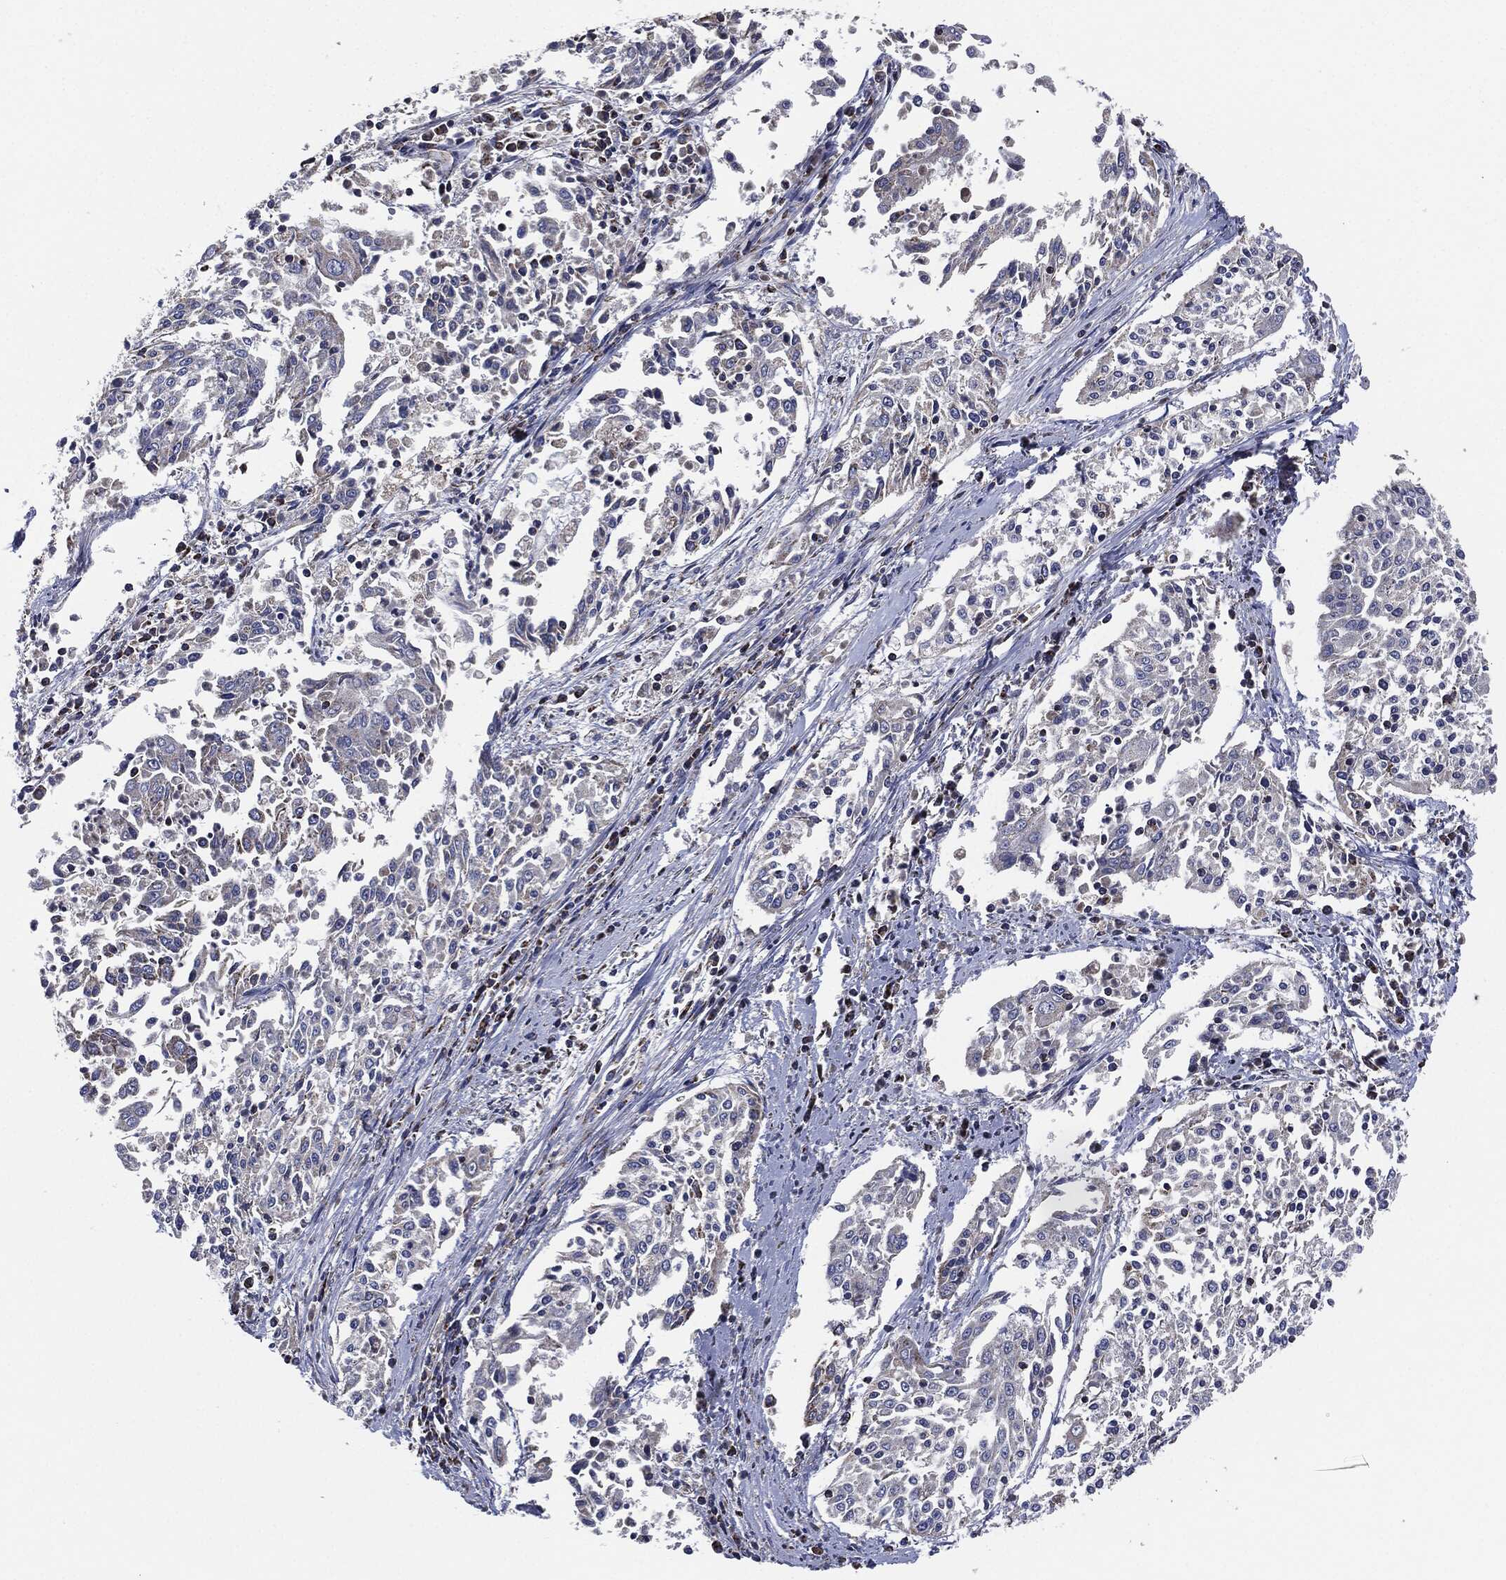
{"staining": {"intensity": "negative", "quantity": "none", "location": "none"}, "tissue": "cervical cancer", "cell_type": "Tumor cells", "image_type": "cancer", "snomed": [{"axis": "morphology", "description": "Squamous cell carcinoma, NOS"}, {"axis": "topography", "description": "Cervix"}], "caption": "Protein analysis of cervical cancer (squamous cell carcinoma) reveals no significant expression in tumor cells.", "gene": "NDUFV2", "patient": {"sex": "female", "age": 41}}